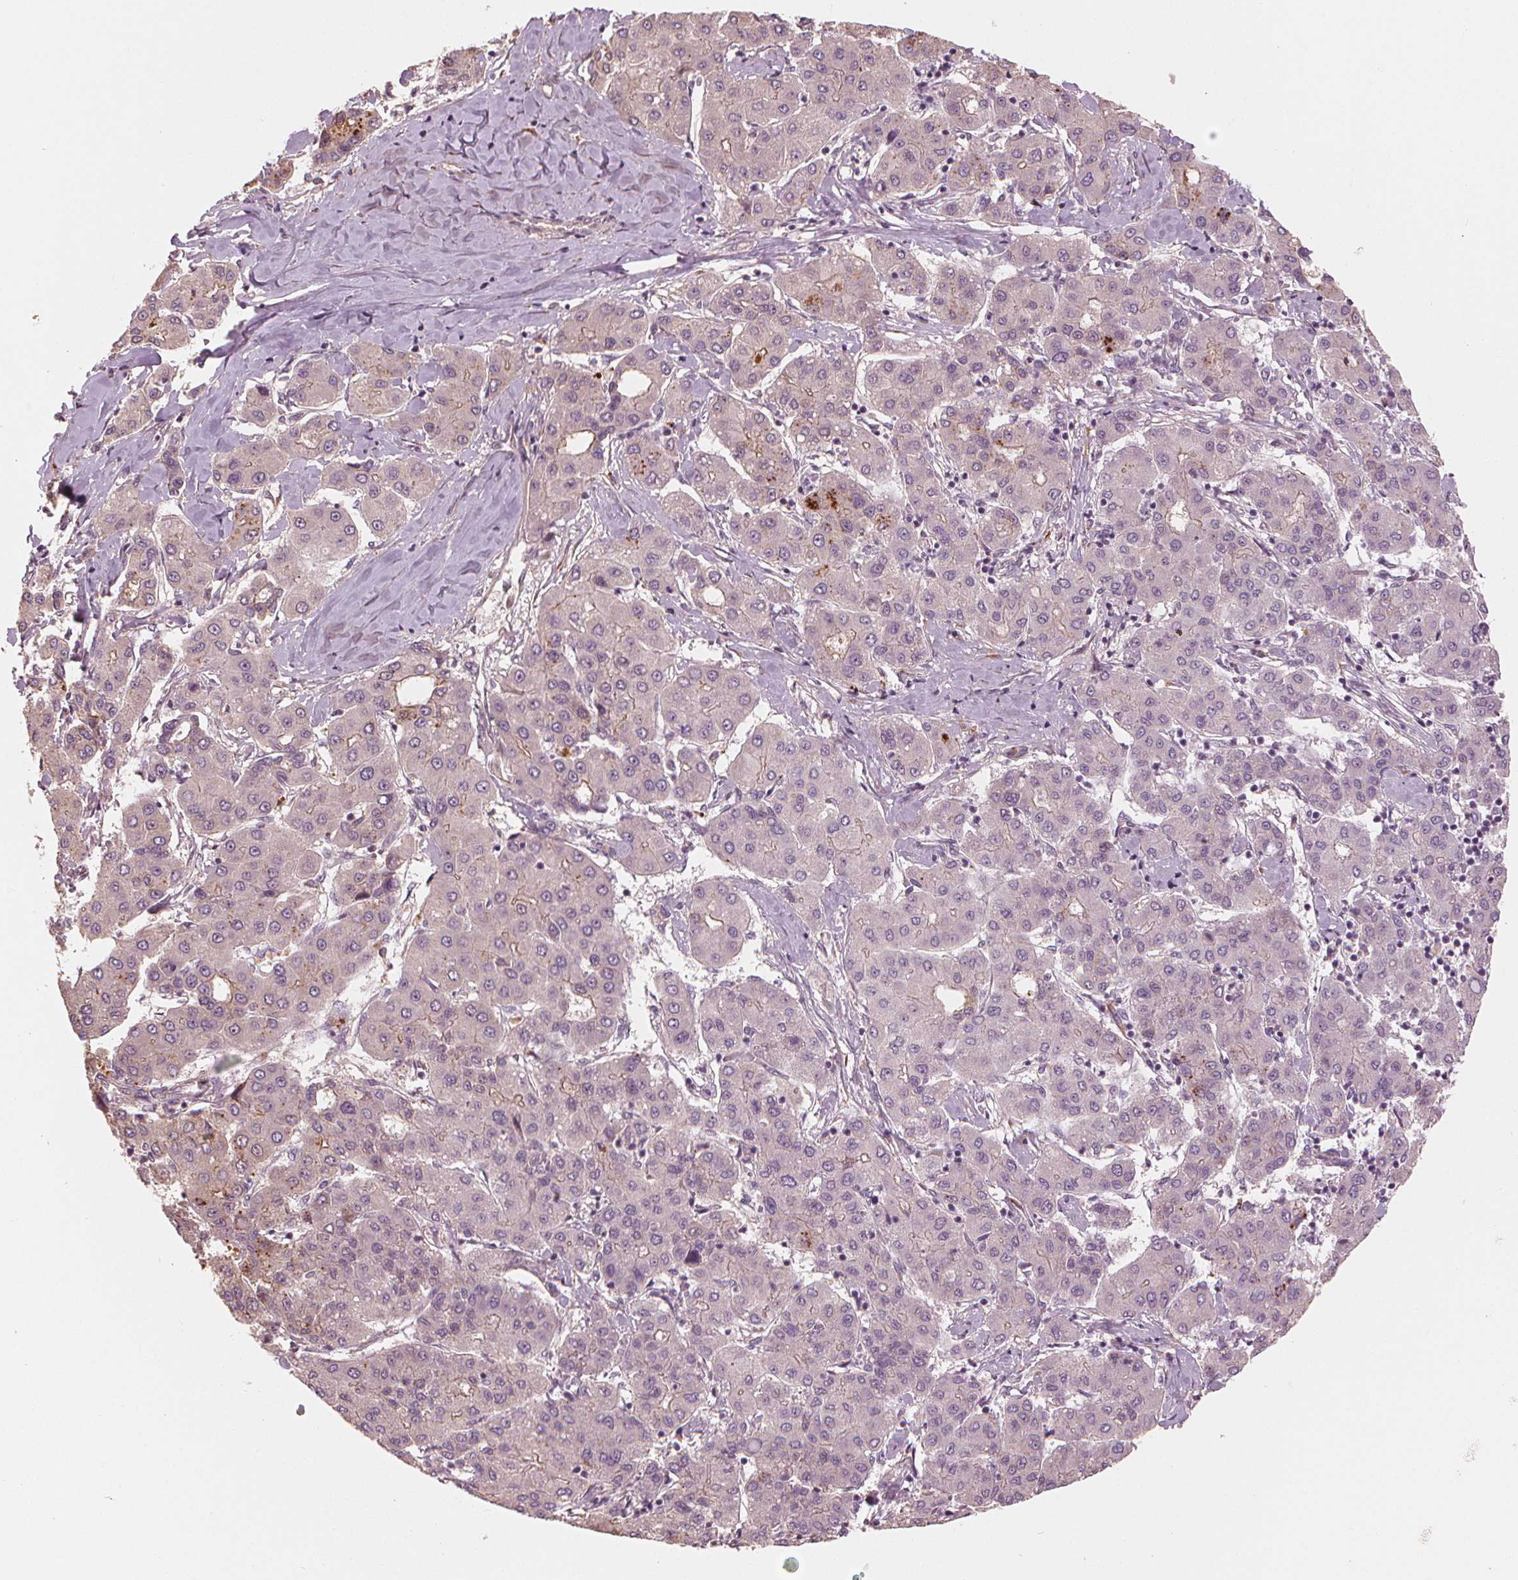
{"staining": {"intensity": "negative", "quantity": "none", "location": "none"}, "tissue": "liver cancer", "cell_type": "Tumor cells", "image_type": "cancer", "snomed": [{"axis": "morphology", "description": "Carcinoma, Hepatocellular, NOS"}, {"axis": "topography", "description": "Liver"}], "caption": "DAB (3,3'-diaminobenzidine) immunohistochemical staining of liver cancer (hepatocellular carcinoma) shows no significant staining in tumor cells. (DAB immunohistochemistry with hematoxylin counter stain).", "gene": "CLBA1", "patient": {"sex": "male", "age": 65}}